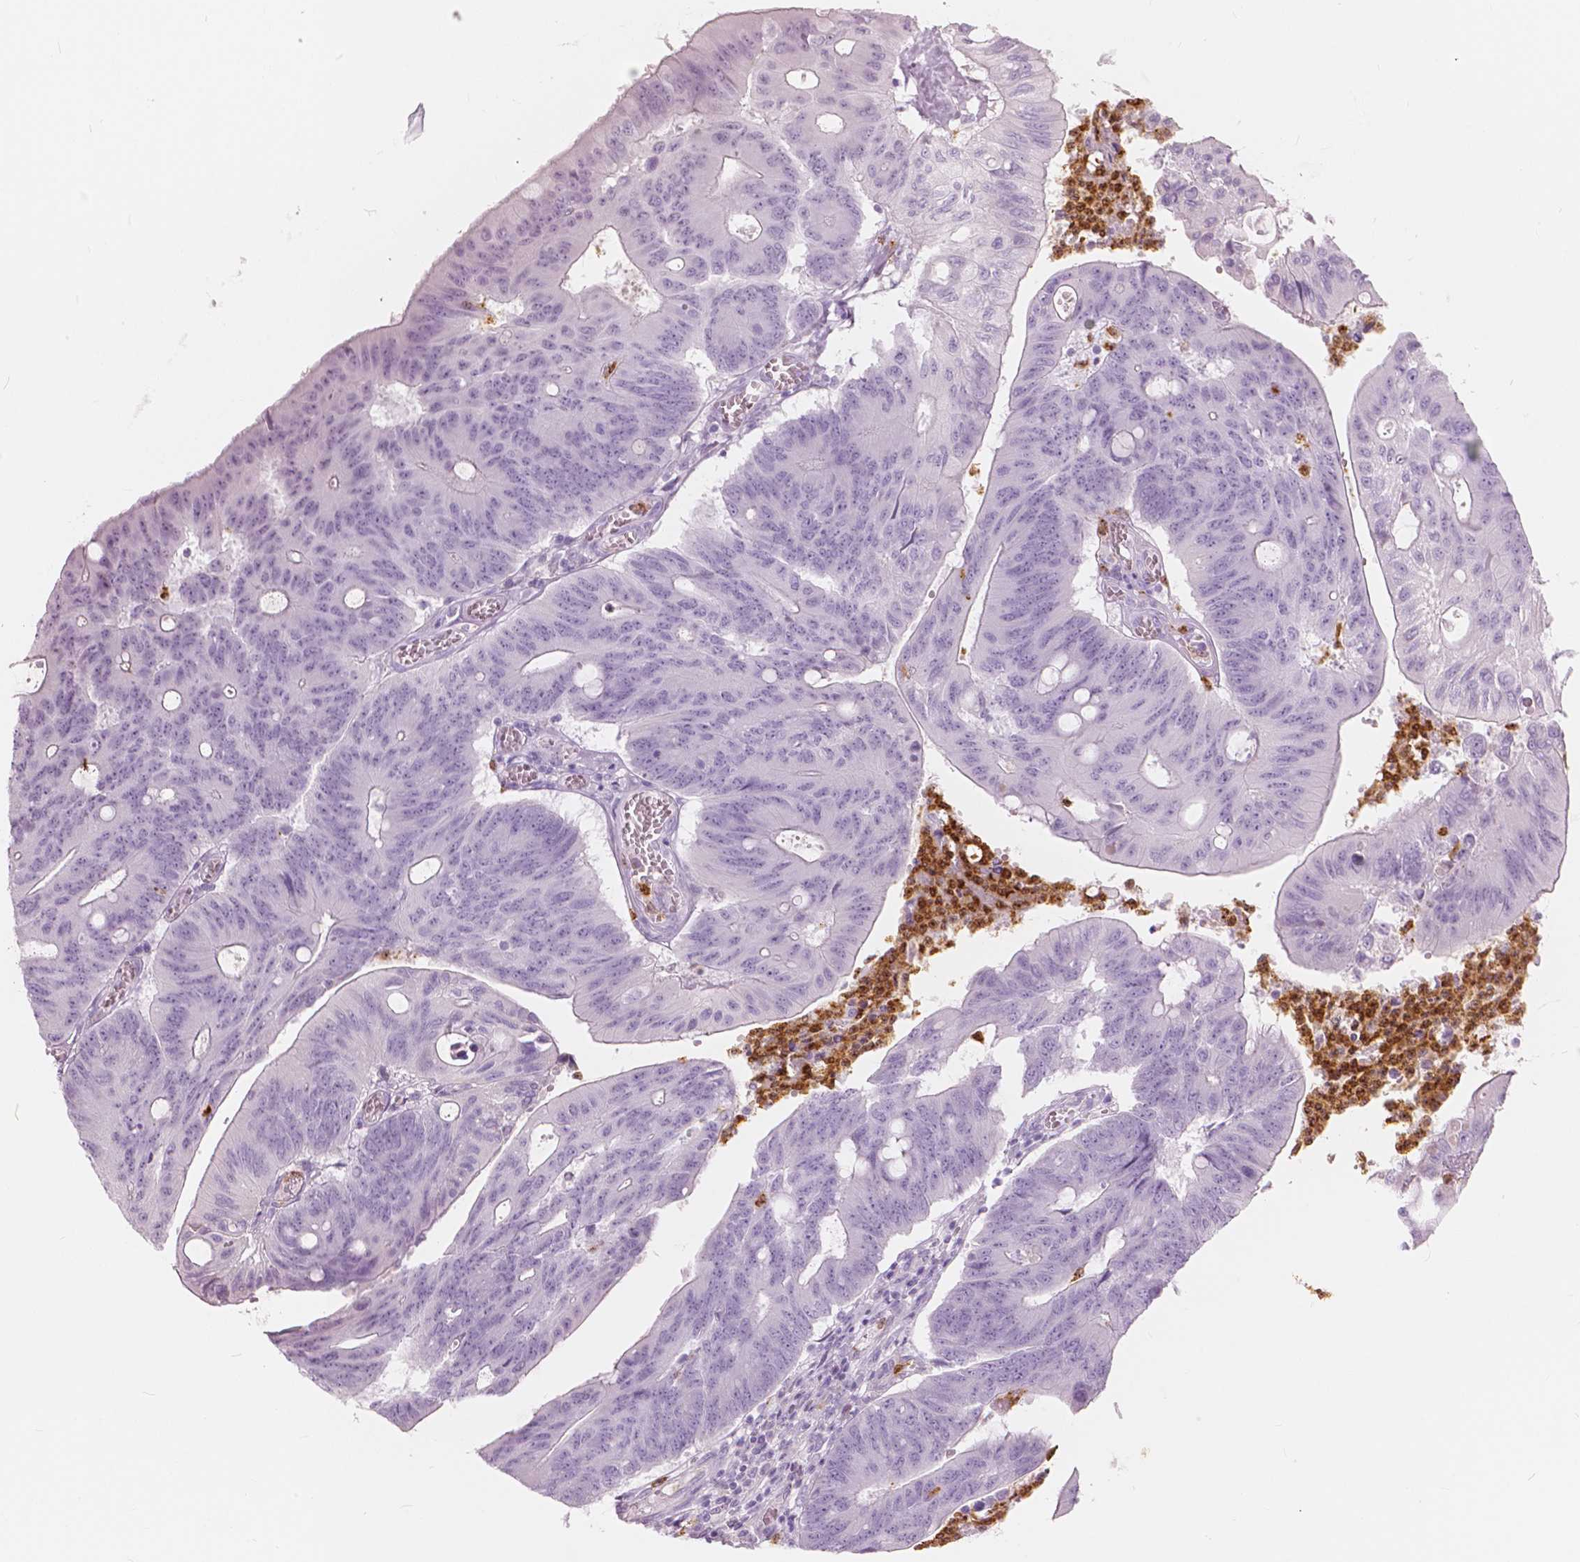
{"staining": {"intensity": "negative", "quantity": "none", "location": "none"}, "tissue": "colorectal cancer", "cell_type": "Tumor cells", "image_type": "cancer", "snomed": [{"axis": "morphology", "description": "Adenocarcinoma, NOS"}, {"axis": "topography", "description": "Colon"}], "caption": "This histopathology image is of colorectal cancer stained with IHC to label a protein in brown with the nuclei are counter-stained blue. There is no staining in tumor cells.", "gene": "CXCR2", "patient": {"sex": "male", "age": 65}}